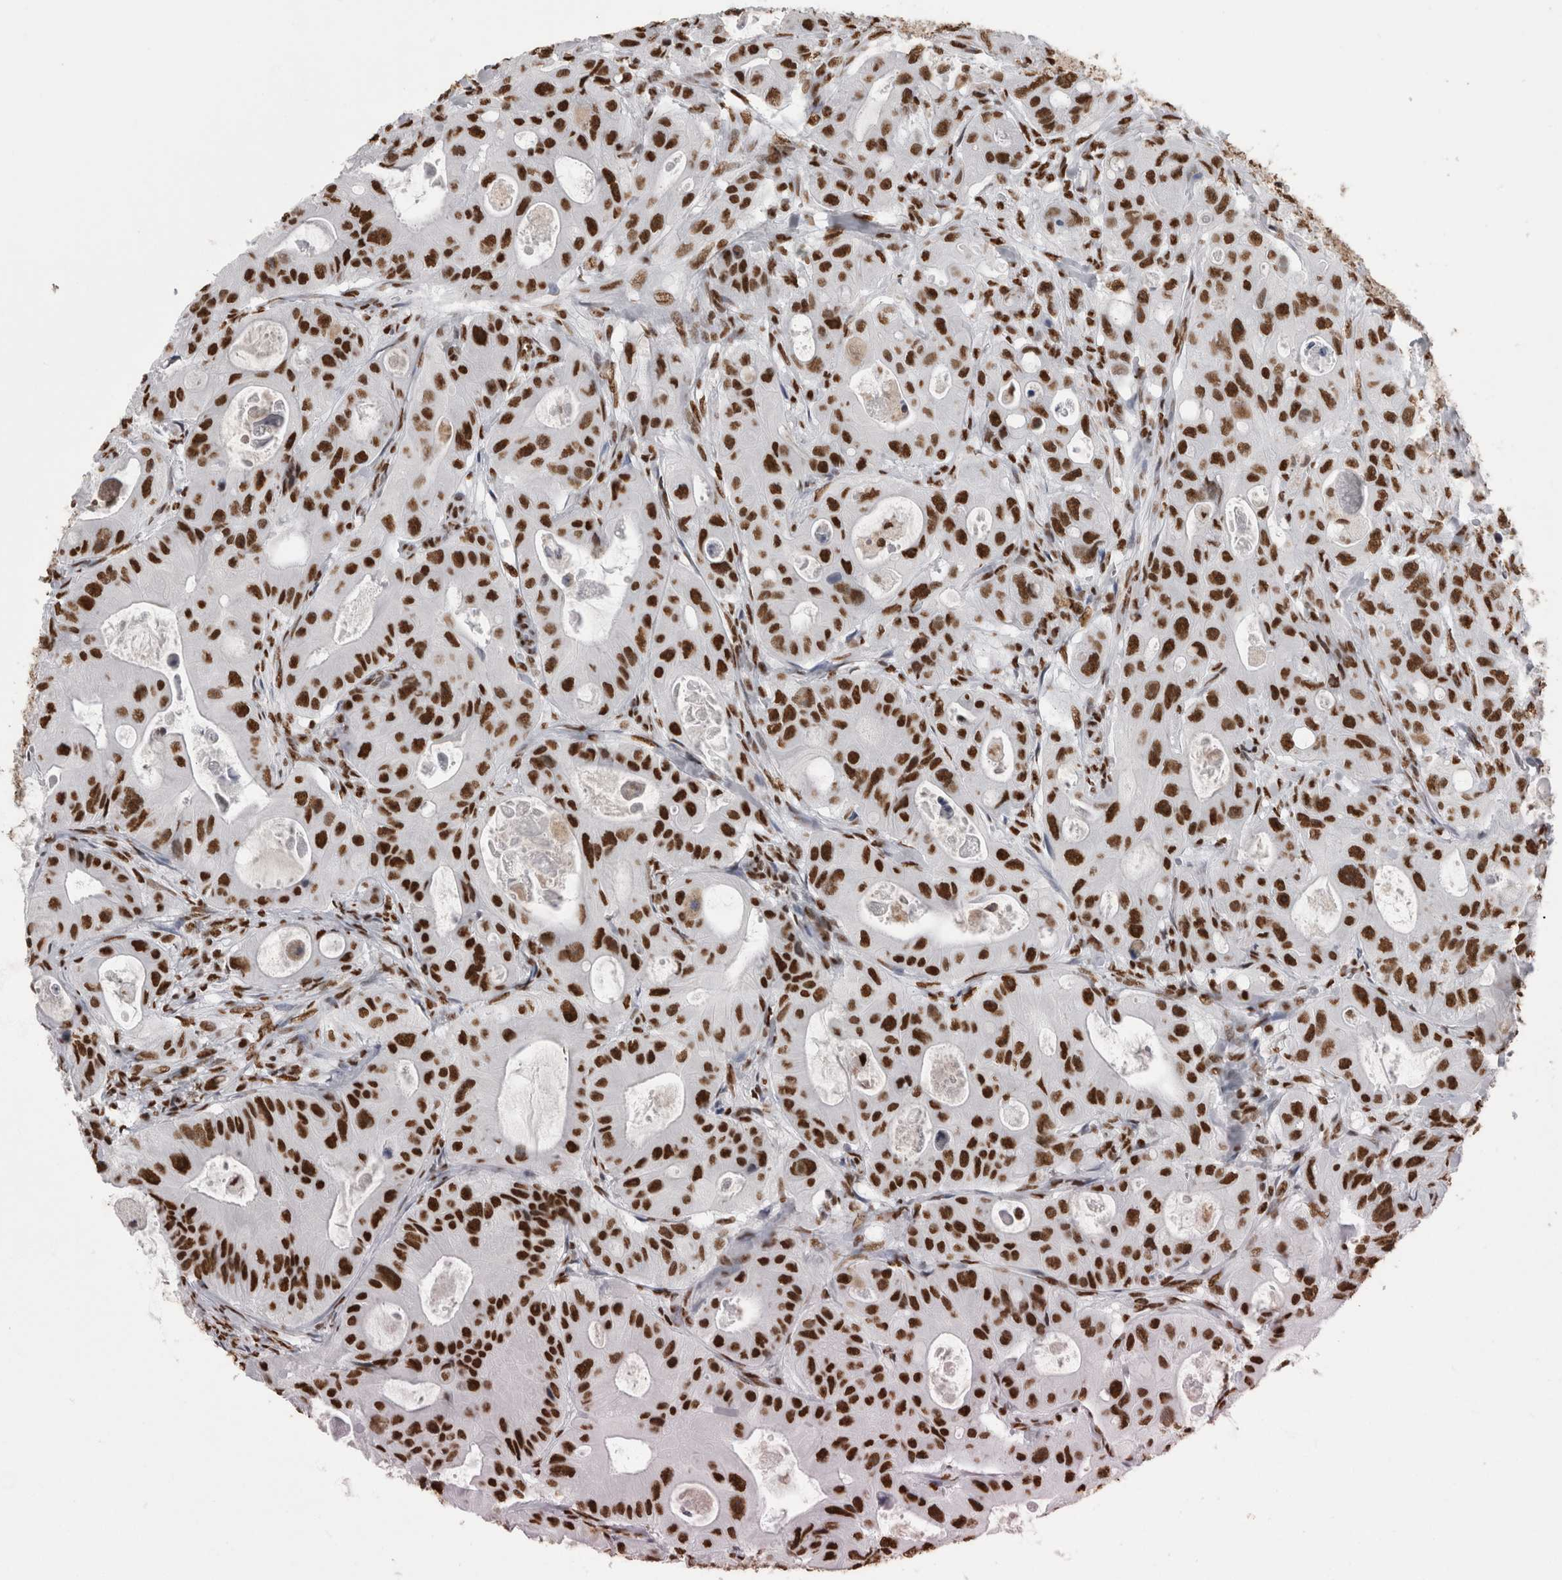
{"staining": {"intensity": "strong", "quantity": ">75%", "location": "nuclear"}, "tissue": "colorectal cancer", "cell_type": "Tumor cells", "image_type": "cancer", "snomed": [{"axis": "morphology", "description": "Adenocarcinoma, NOS"}, {"axis": "topography", "description": "Colon"}], "caption": "This histopathology image shows IHC staining of colorectal cancer, with high strong nuclear positivity in about >75% of tumor cells.", "gene": "ALPK3", "patient": {"sex": "female", "age": 46}}